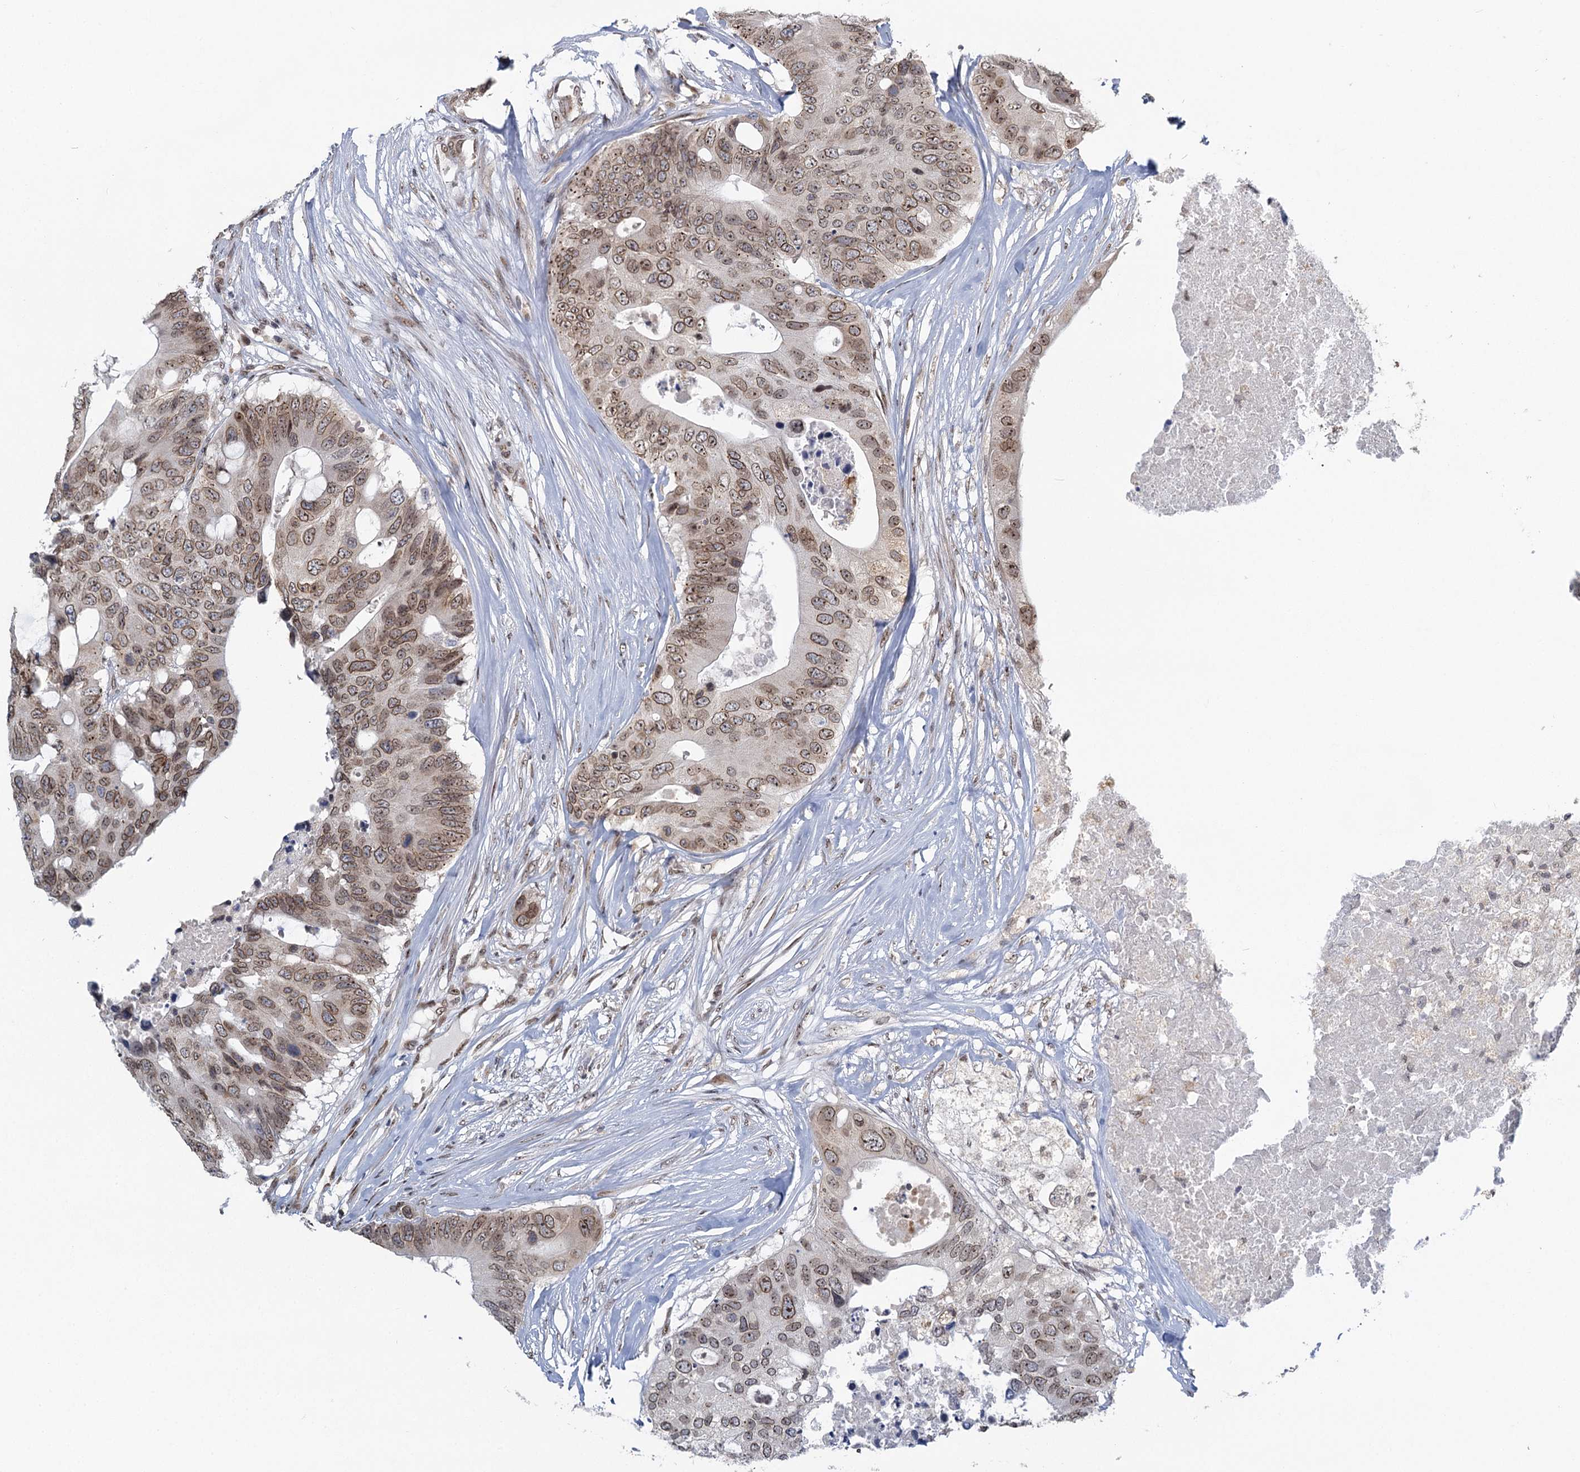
{"staining": {"intensity": "moderate", "quantity": ">75%", "location": "cytoplasmic/membranous,nuclear"}, "tissue": "colorectal cancer", "cell_type": "Tumor cells", "image_type": "cancer", "snomed": [{"axis": "morphology", "description": "Adenocarcinoma, NOS"}, {"axis": "topography", "description": "Colon"}], "caption": "This image displays IHC staining of adenocarcinoma (colorectal), with medium moderate cytoplasmic/membranous and nuclear staining in about >75% of tumor cells.", "gene": "TREX1", "patient": {"sex": "male", "age": 71}}